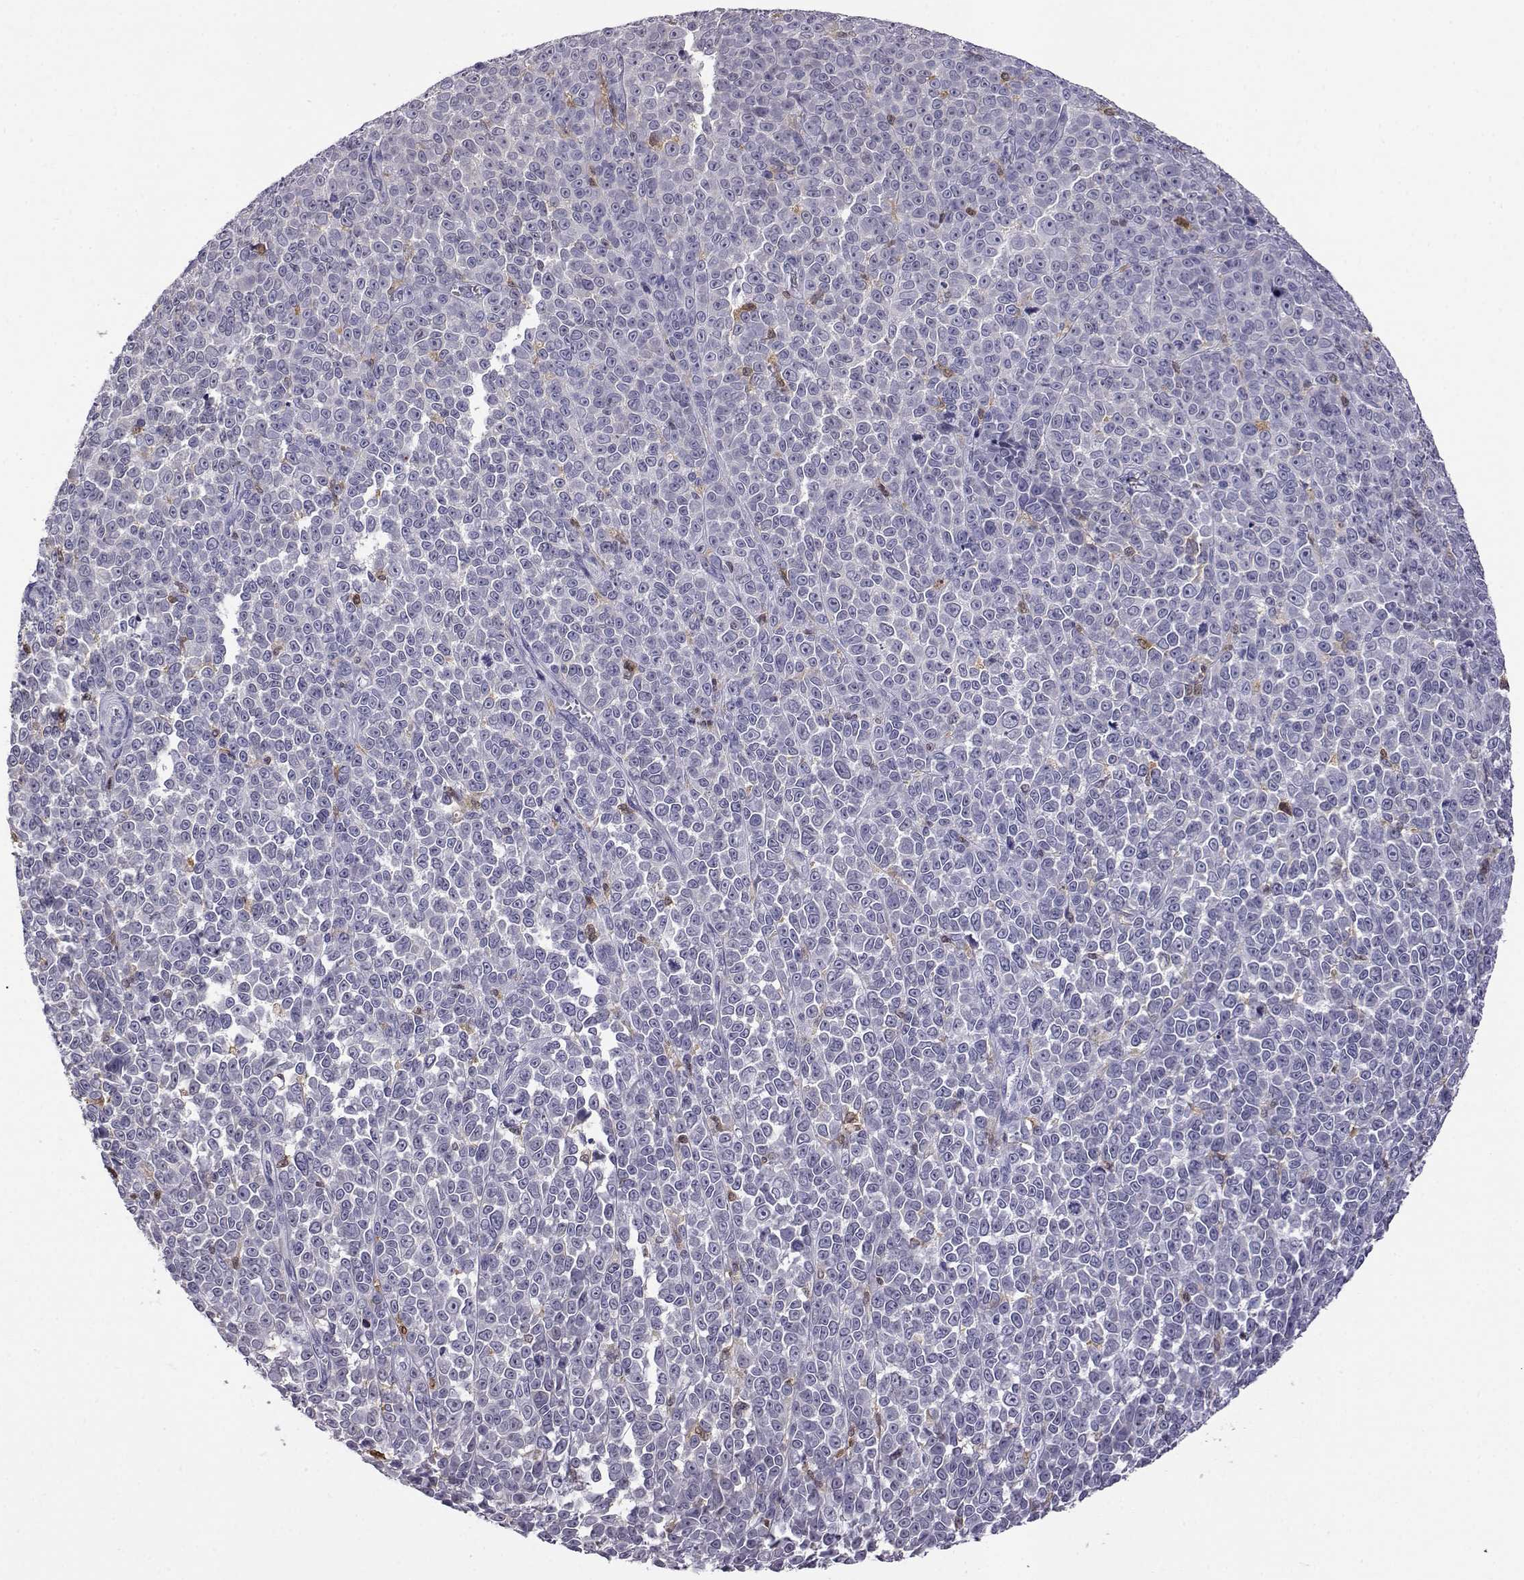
{"staining": {"intensity": "negative", "quantity": "none", "location": "none"}, "tissue": "melanoma", "cell_type": "Tumor cells", "image_type": "cancer", "snomed": [{"axis": "morphology", "description": "Malignant melanoma, NOS"}, {"axis": "topography", "description": "Skin"}], "caption": "Tumor cells show no significant expression in melanoma.", "gene": "AKR1B1", "patient": {"sex": "female", "age": 95}}